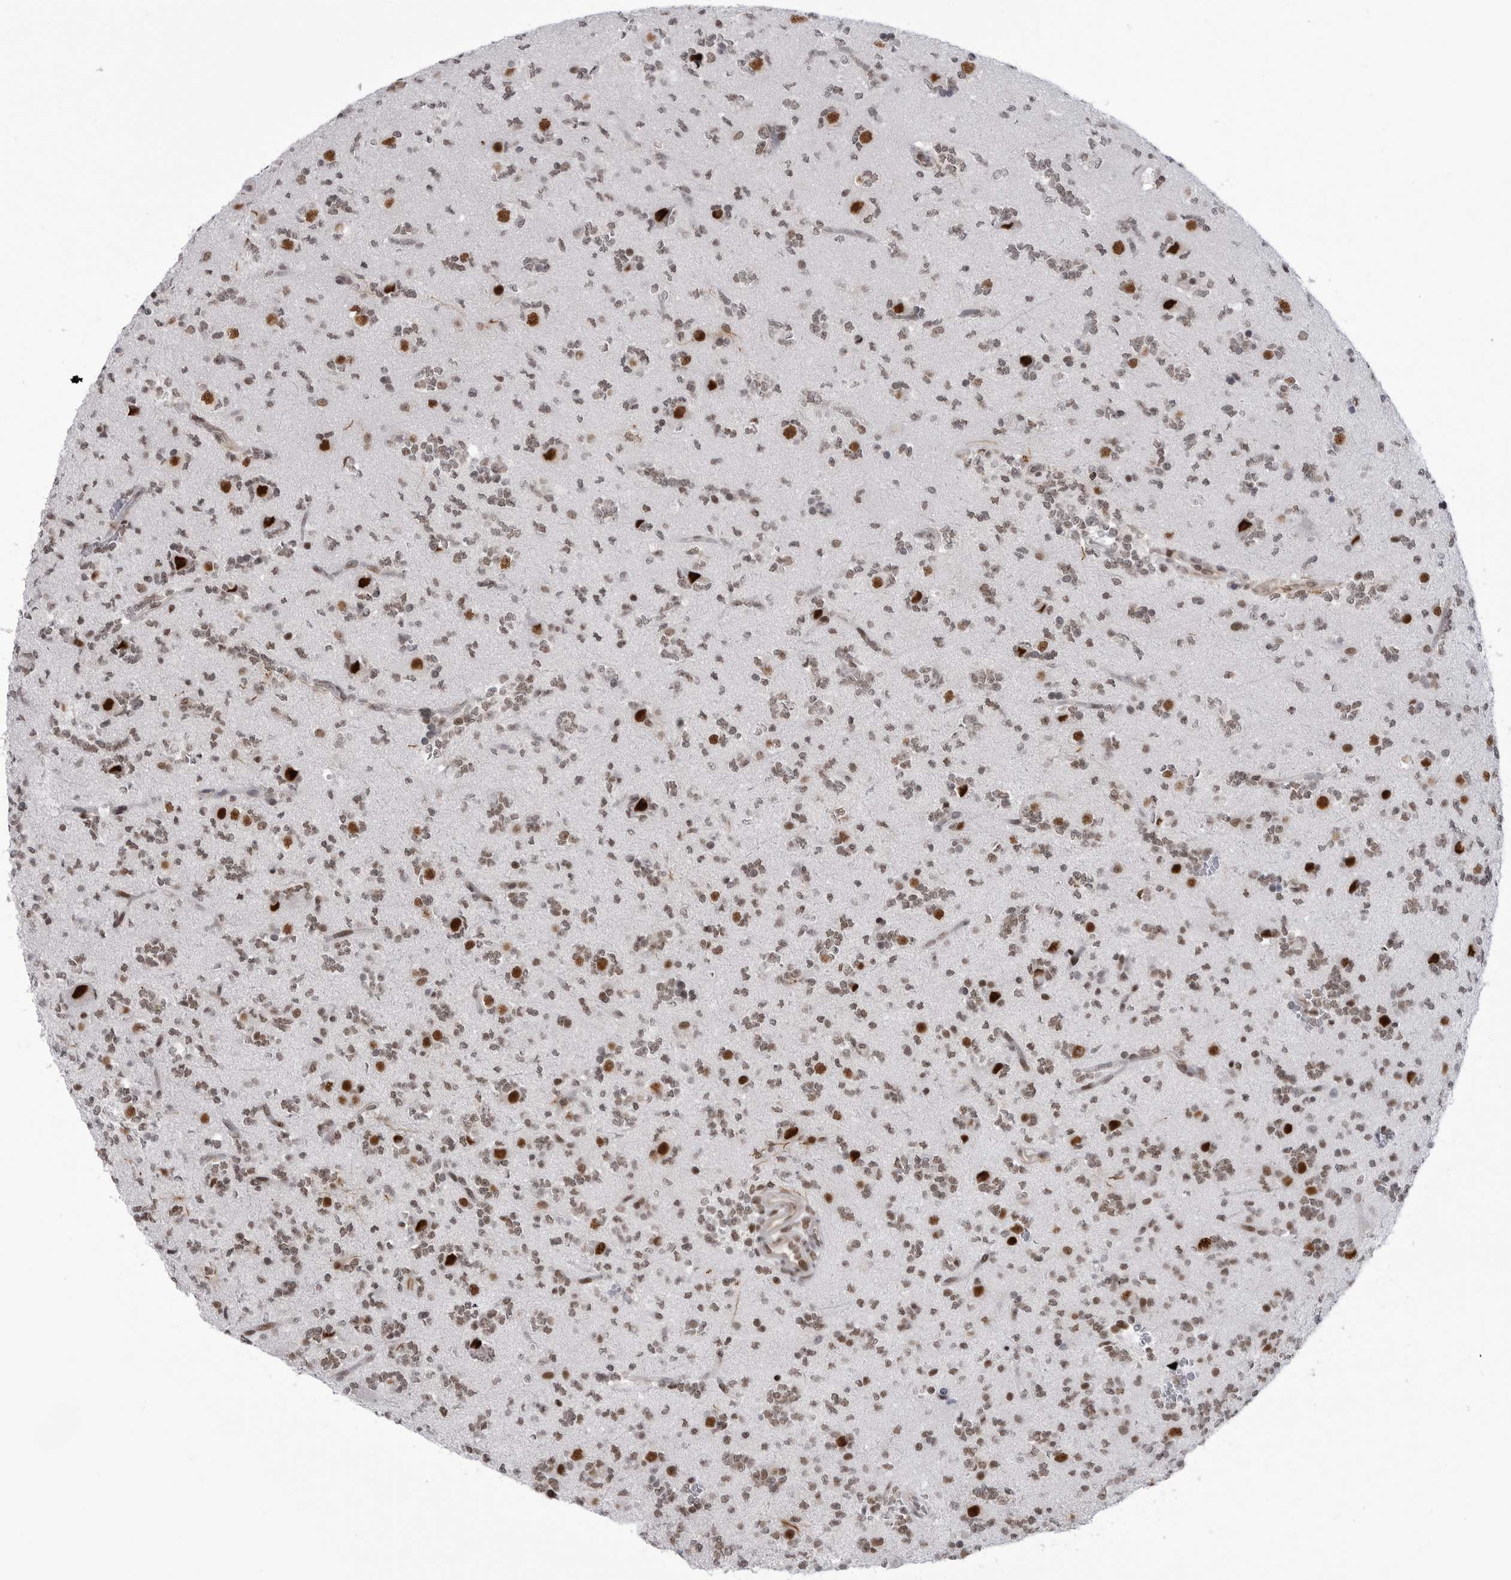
{"staining": {"intensity": "weak", "quantity": "25%-75%", "location": "nuclear"}, "tissue": "glioma", "cell_type": "Tumor cells", "image_type": "cancer", "snomed": [{"axis": "morphology", "description": "Glioma, malignant, High grade"}, {"axis": "topography", "description": "Brain"}], "caption": "DAB immunohistochemical staining of human glioma displays weak nuclear protein expression in about 25%-75% of tumor cells. The staining was performed using DAB, with brown indicating positive protein expression. Nuclei are stained blue with hematoxylin.", "gene": "RNF26", "patient": {"sex": "female", "age": 62}}